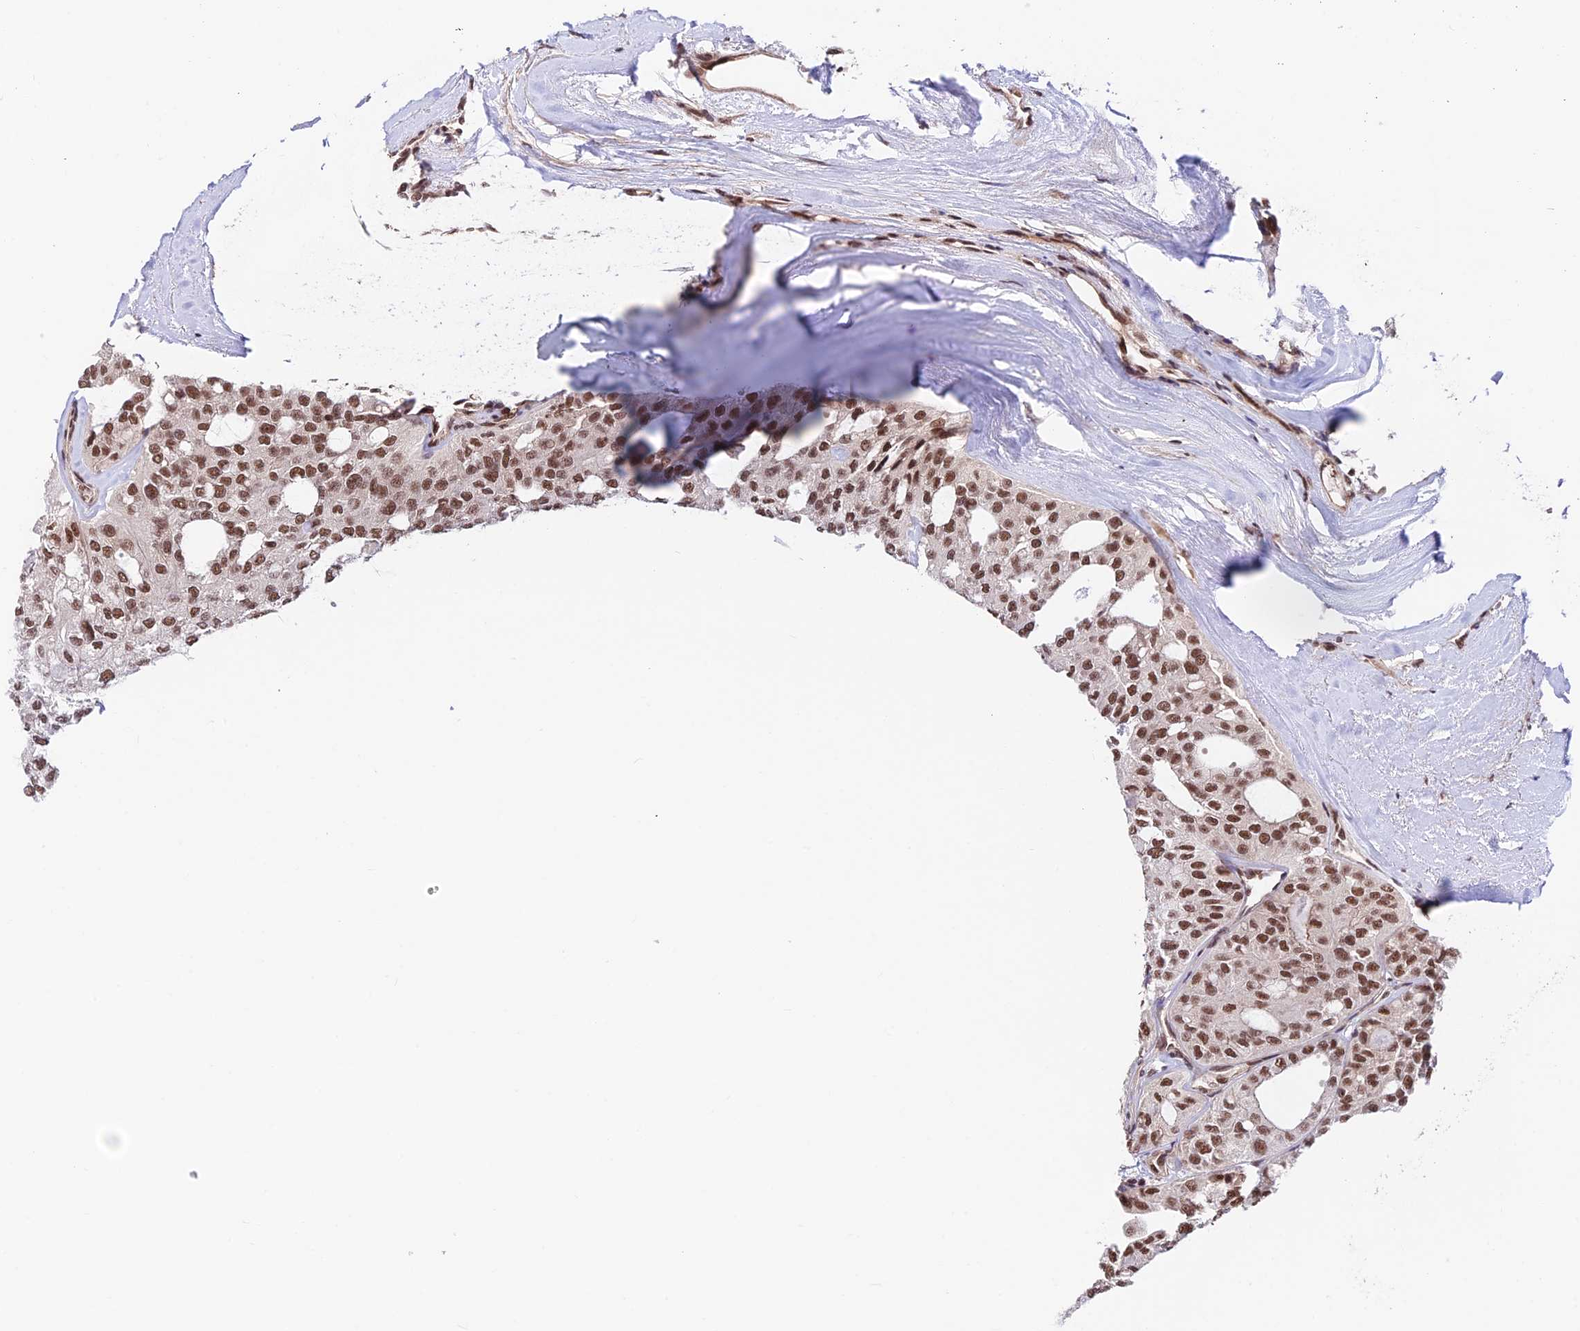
{"staining": {"intensity": "moderate", "quantity": ">75%", "location": "nuclear"}, "tissue": "thyroid cancer", "cell_type": "Tumor cells", "image_type": "cancer", "snomed": [{"axis": "morphology", "description": "Follicular adenoma carcinoma, NOS"}, {"axis": "topography", "description": "Thyroid gland"}], "caption": "Follicular adenoma carcinoma (thyroid) stained with immunohistochemistry (IHC) demonstrates moderate nuclear positivity in about >75% of tumor cells. The protein is shown in brown color, while the nuclei are stained blue.", "gene": "RBM42", "patient": {"sex": "male", "age": 75}}